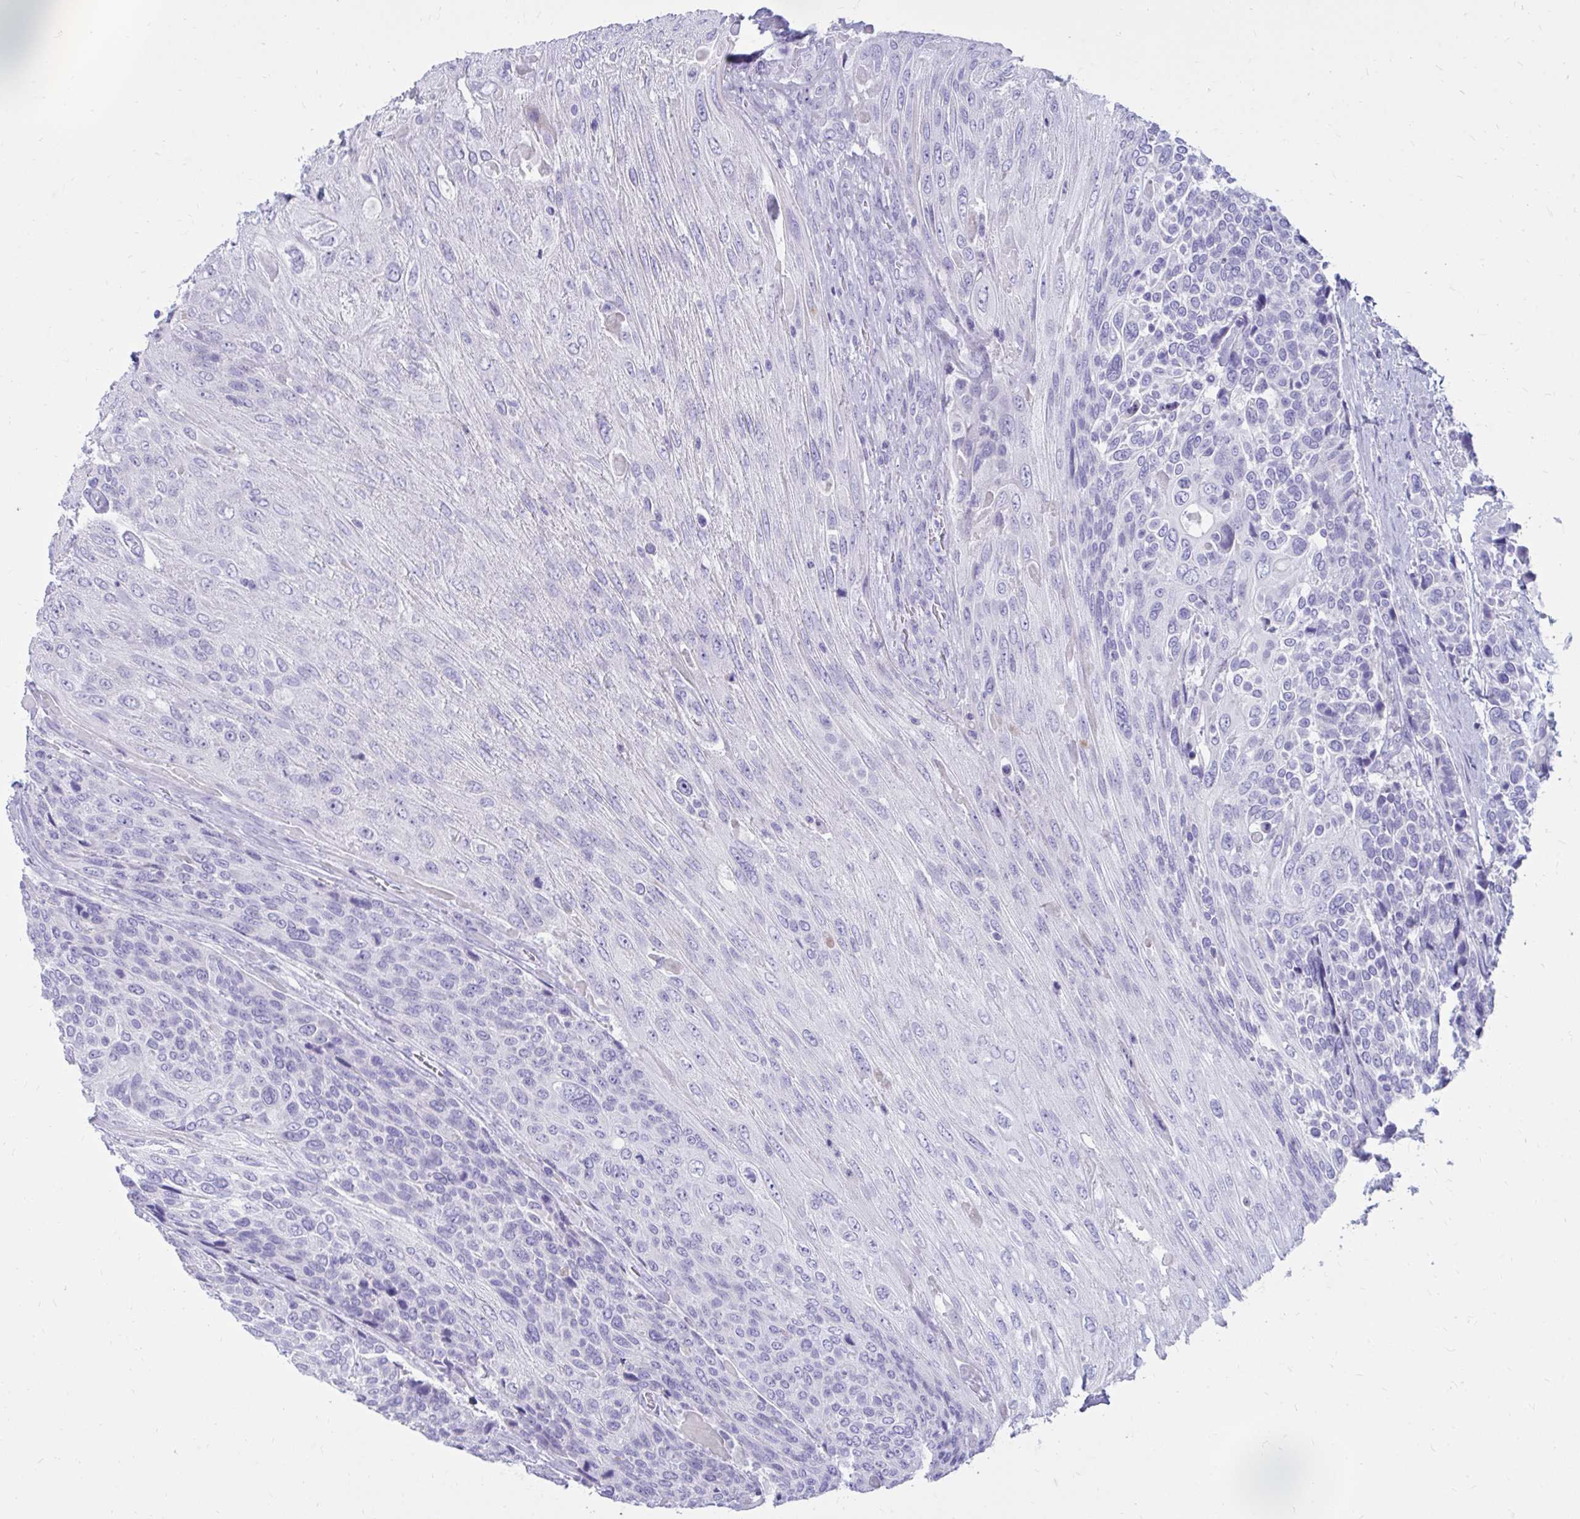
{"staining": {"intensity": "negative", "quantity": "none", "location": "none"}, "tissue": "urothelial cancer", "cell_type": "Tumor cells", "image_type": "cancer", "snomed": [{"axis": "morphology", "description": "Urothelial carcinoma, High grade"}, {"axis": "topography", "description": "Urinary bladder"}], "caption": "Tumor cells are negative for protein expression in human urothelial cancer.", "gene": "NANOGNB", "patient": {"sex": "female", "age": 70}}